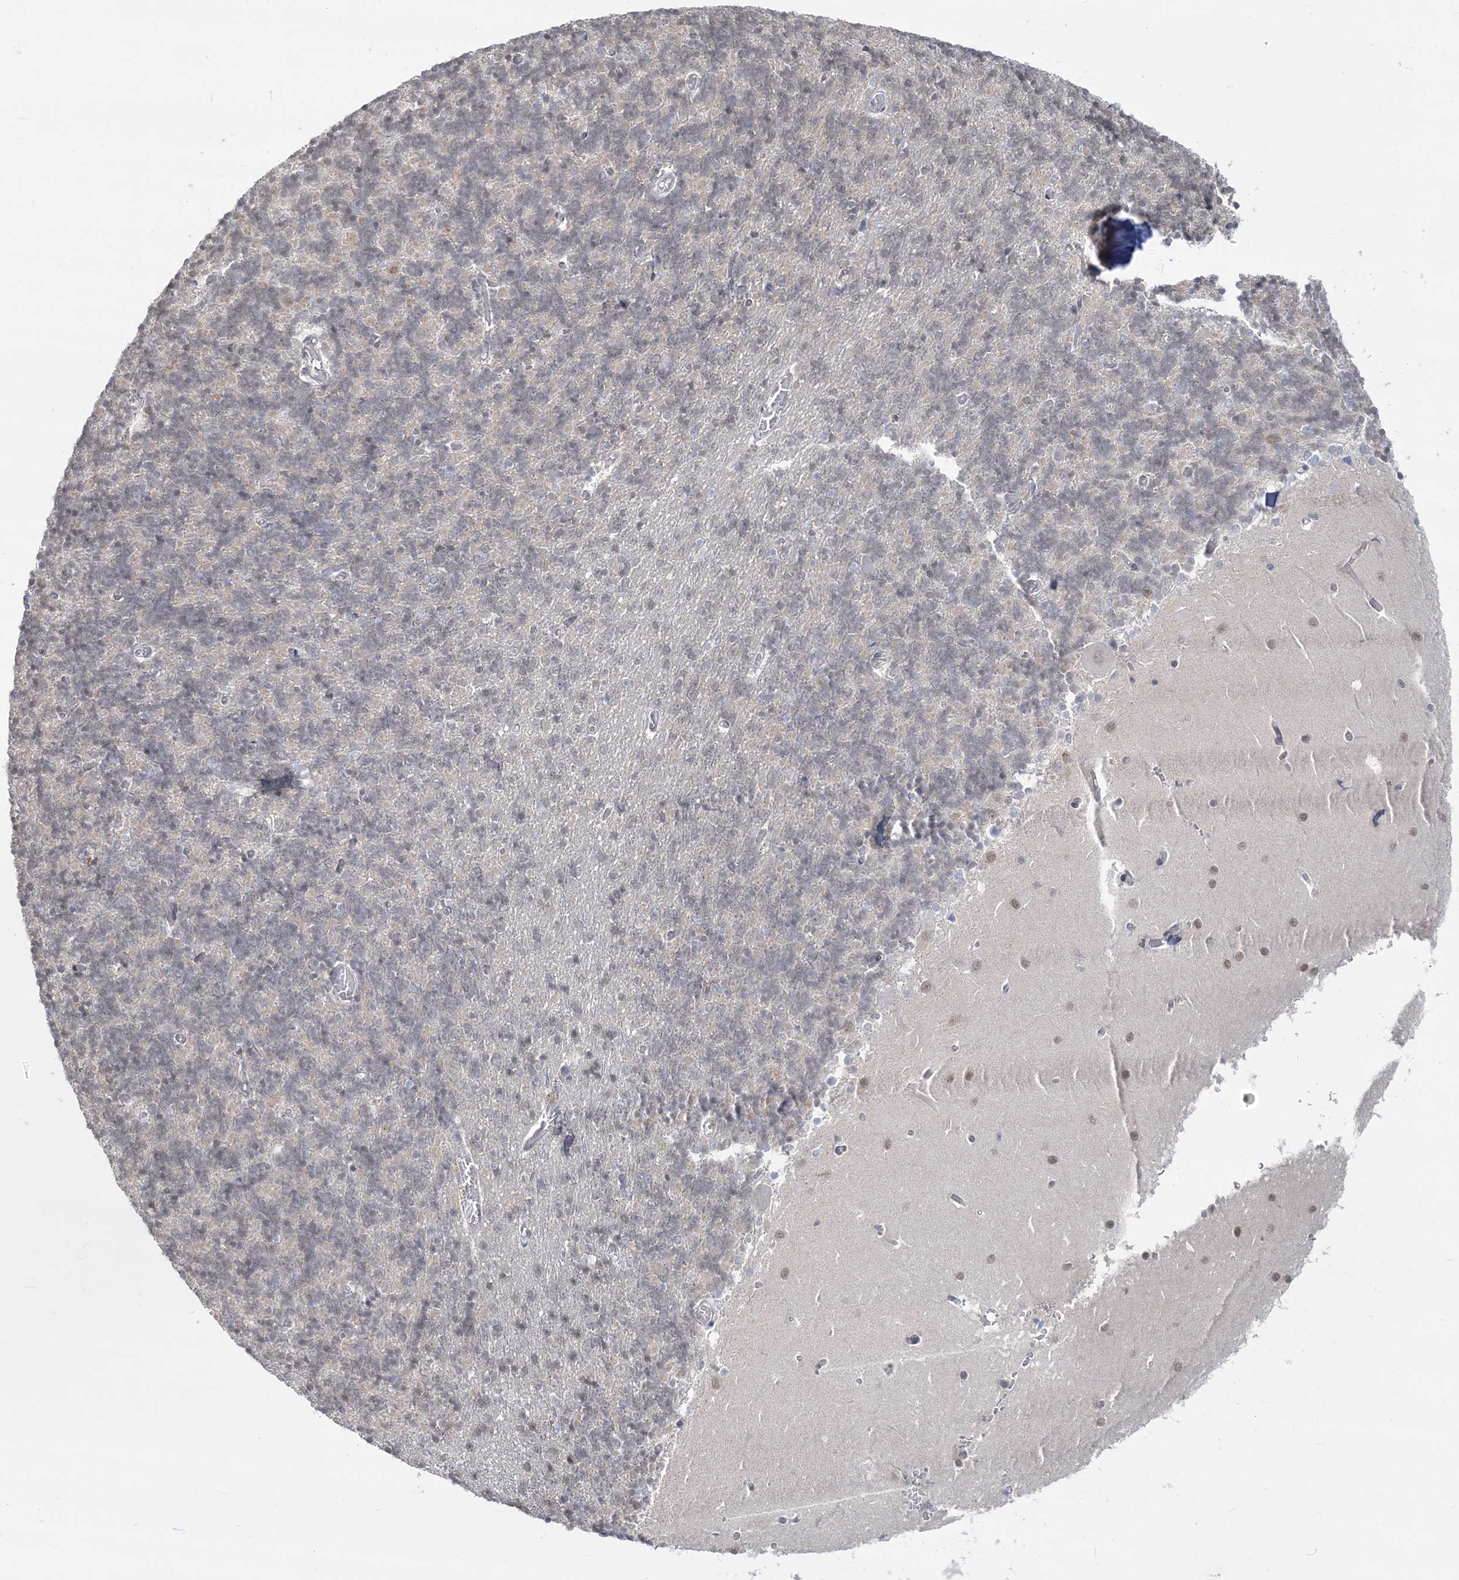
{"staining": {"intensity": "negative", "quantity": "none", "location": "none"}, "tissue": "cerebellum", "cell_type": "Cells in granular layer", "image_type": "normal", "snomed": [{"axis": "morphology", "description": "Normal tissue, NOS"}, {"axis": "topography", "description": "Cerebellum"}], "caption": "Immunohistochemical staining of benign human cerebellum reveals no significant expression in cells in granular layer. (Stains: DAB immunohistochemistry (IHC) with hematoxylin counter stain, Microscopy: brightfield microscopy at high magnification).", "gene": "ANKS1A", "patient": {"sex": "male", "age": 37}}